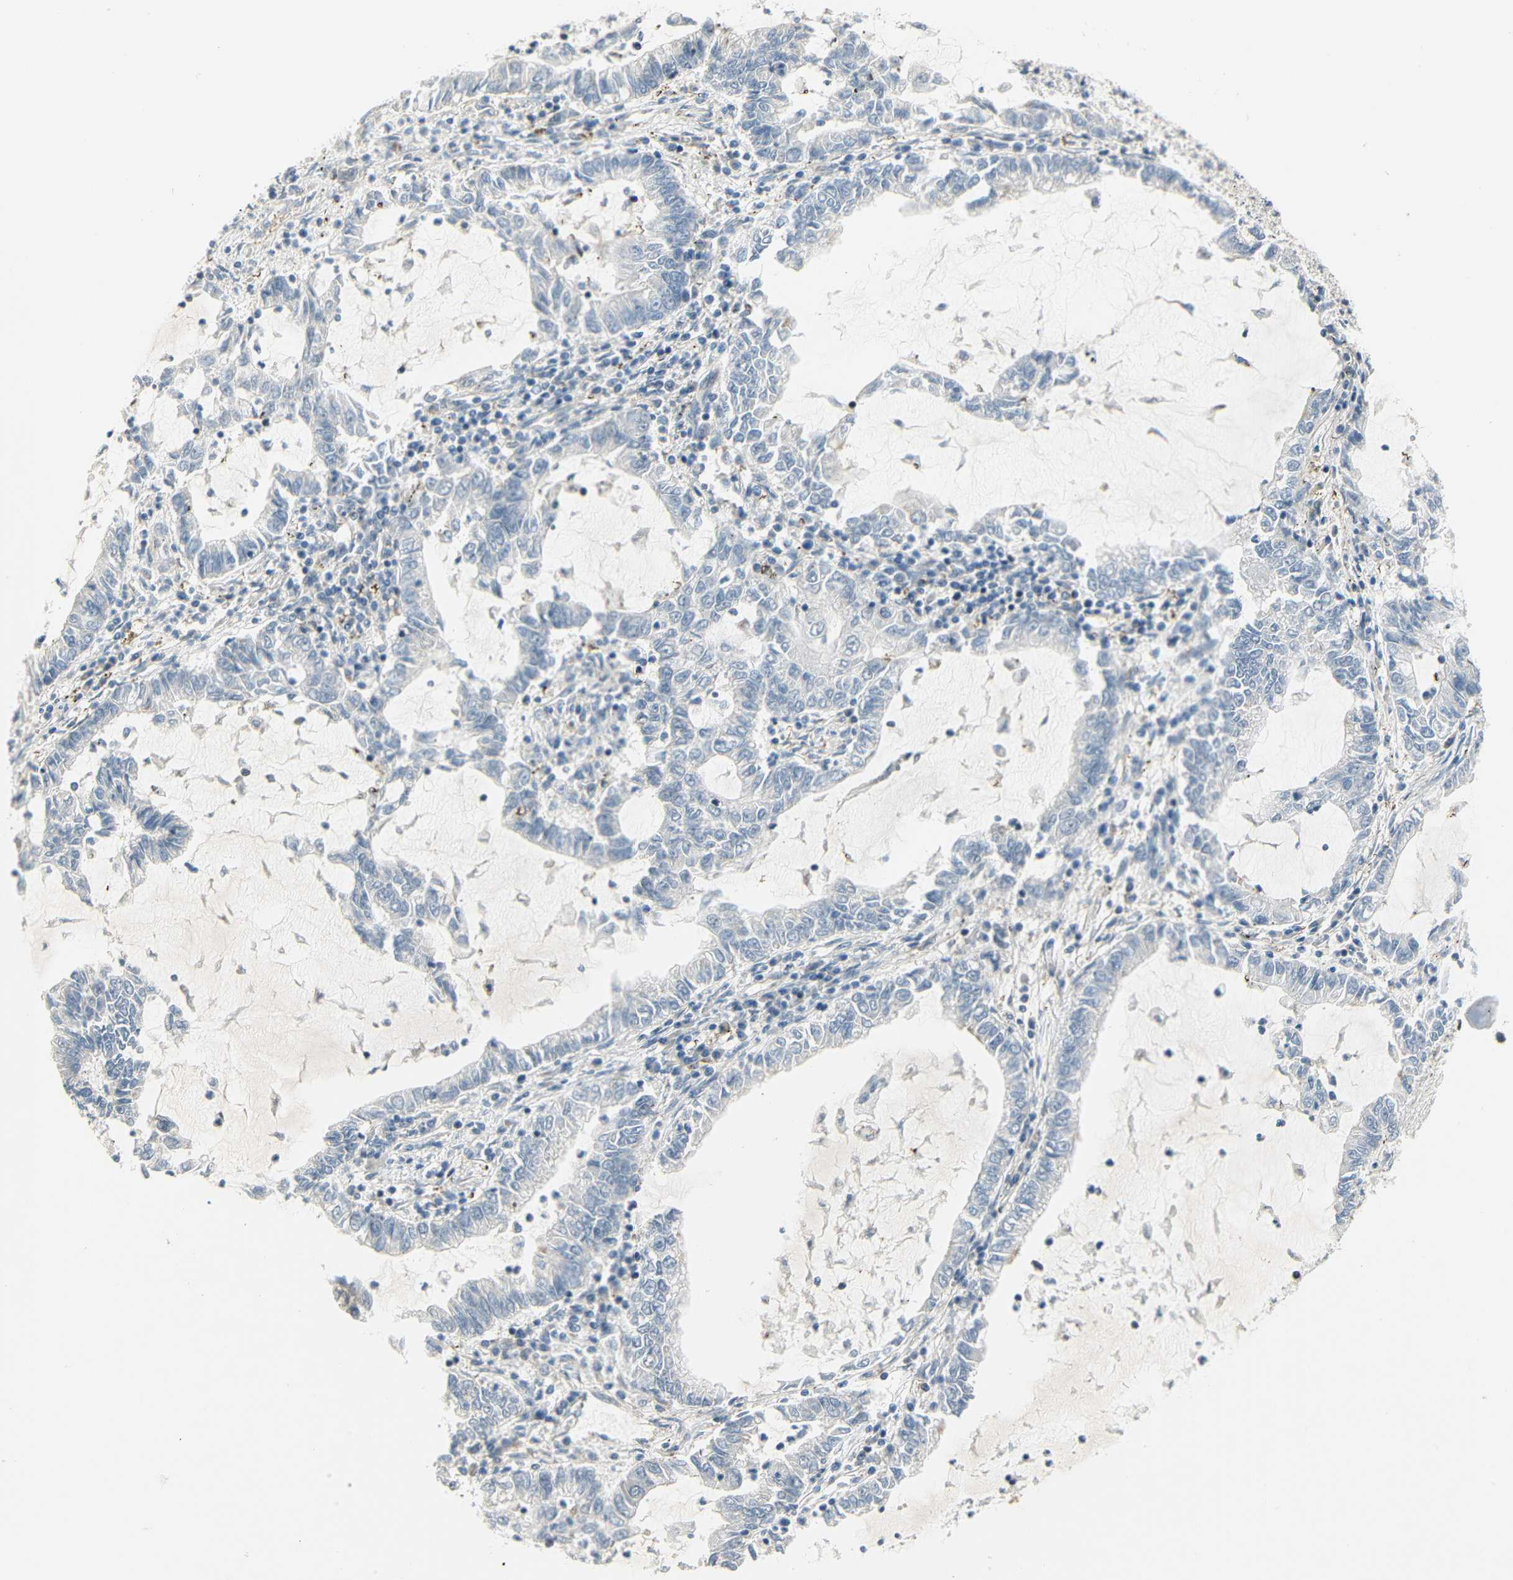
{"staining": {"intensity": "negative", "quantity": "none", "location": "none"}, "tissue": "lung cancer", "cell_type": "Tumor cells", "image_type": "cancer", "snomed": [{"axis": "morphology", "description": "Adenocarcinoma, NOS"}, {"axis": "topography", "description": "Lung"}], "caption": "There is no significant expression in tumor cells of adenocarcinoma (lung). (Brightfield microscopy of DAB (3,3'-diaminobenzidine) immunohistochemistry (IHC) at high magnification).", "gene": "IMPG2", "patient": {"sex": "female", "age": 51}}